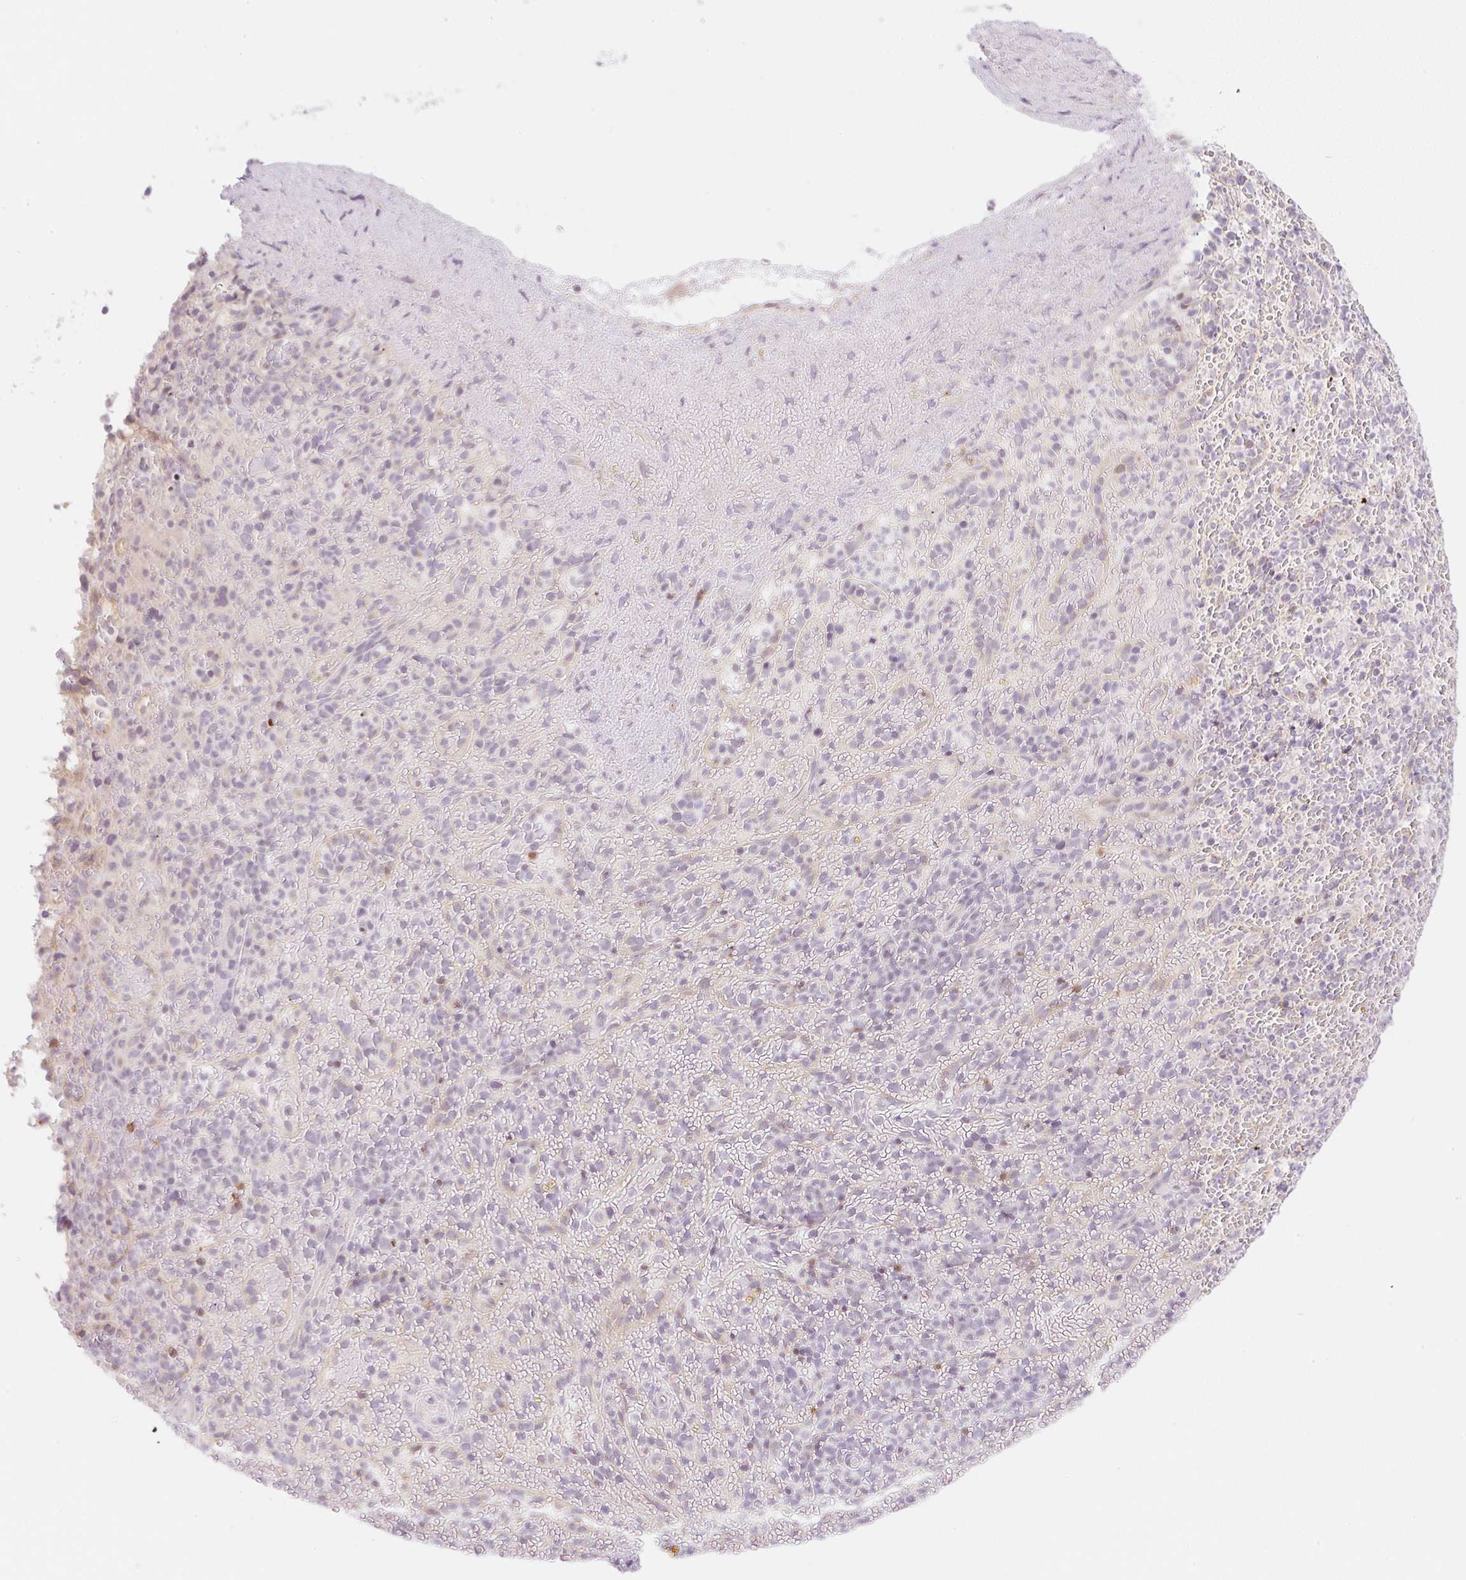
{"staining": {"intensity": "negative", "quantity": "none", "location": "none"}, "tissue": "spleen", "cell_type": "Cells in red pulp", "image_type": "normal", "snomed": [{"axis": "morphology", "description": "Normal tissue, NOS"}, {"axis": "topography", "description": "Spleen"}], "caption": "IHC micrograph of benign spleen stained for a protein (brown), which displays no expression in cells in red pulp. (Immunohistochemistry, brightfield microscopy, high magnification).", "gene": "CASKIN1", "patient": {"sex": "female", "age": 50}}